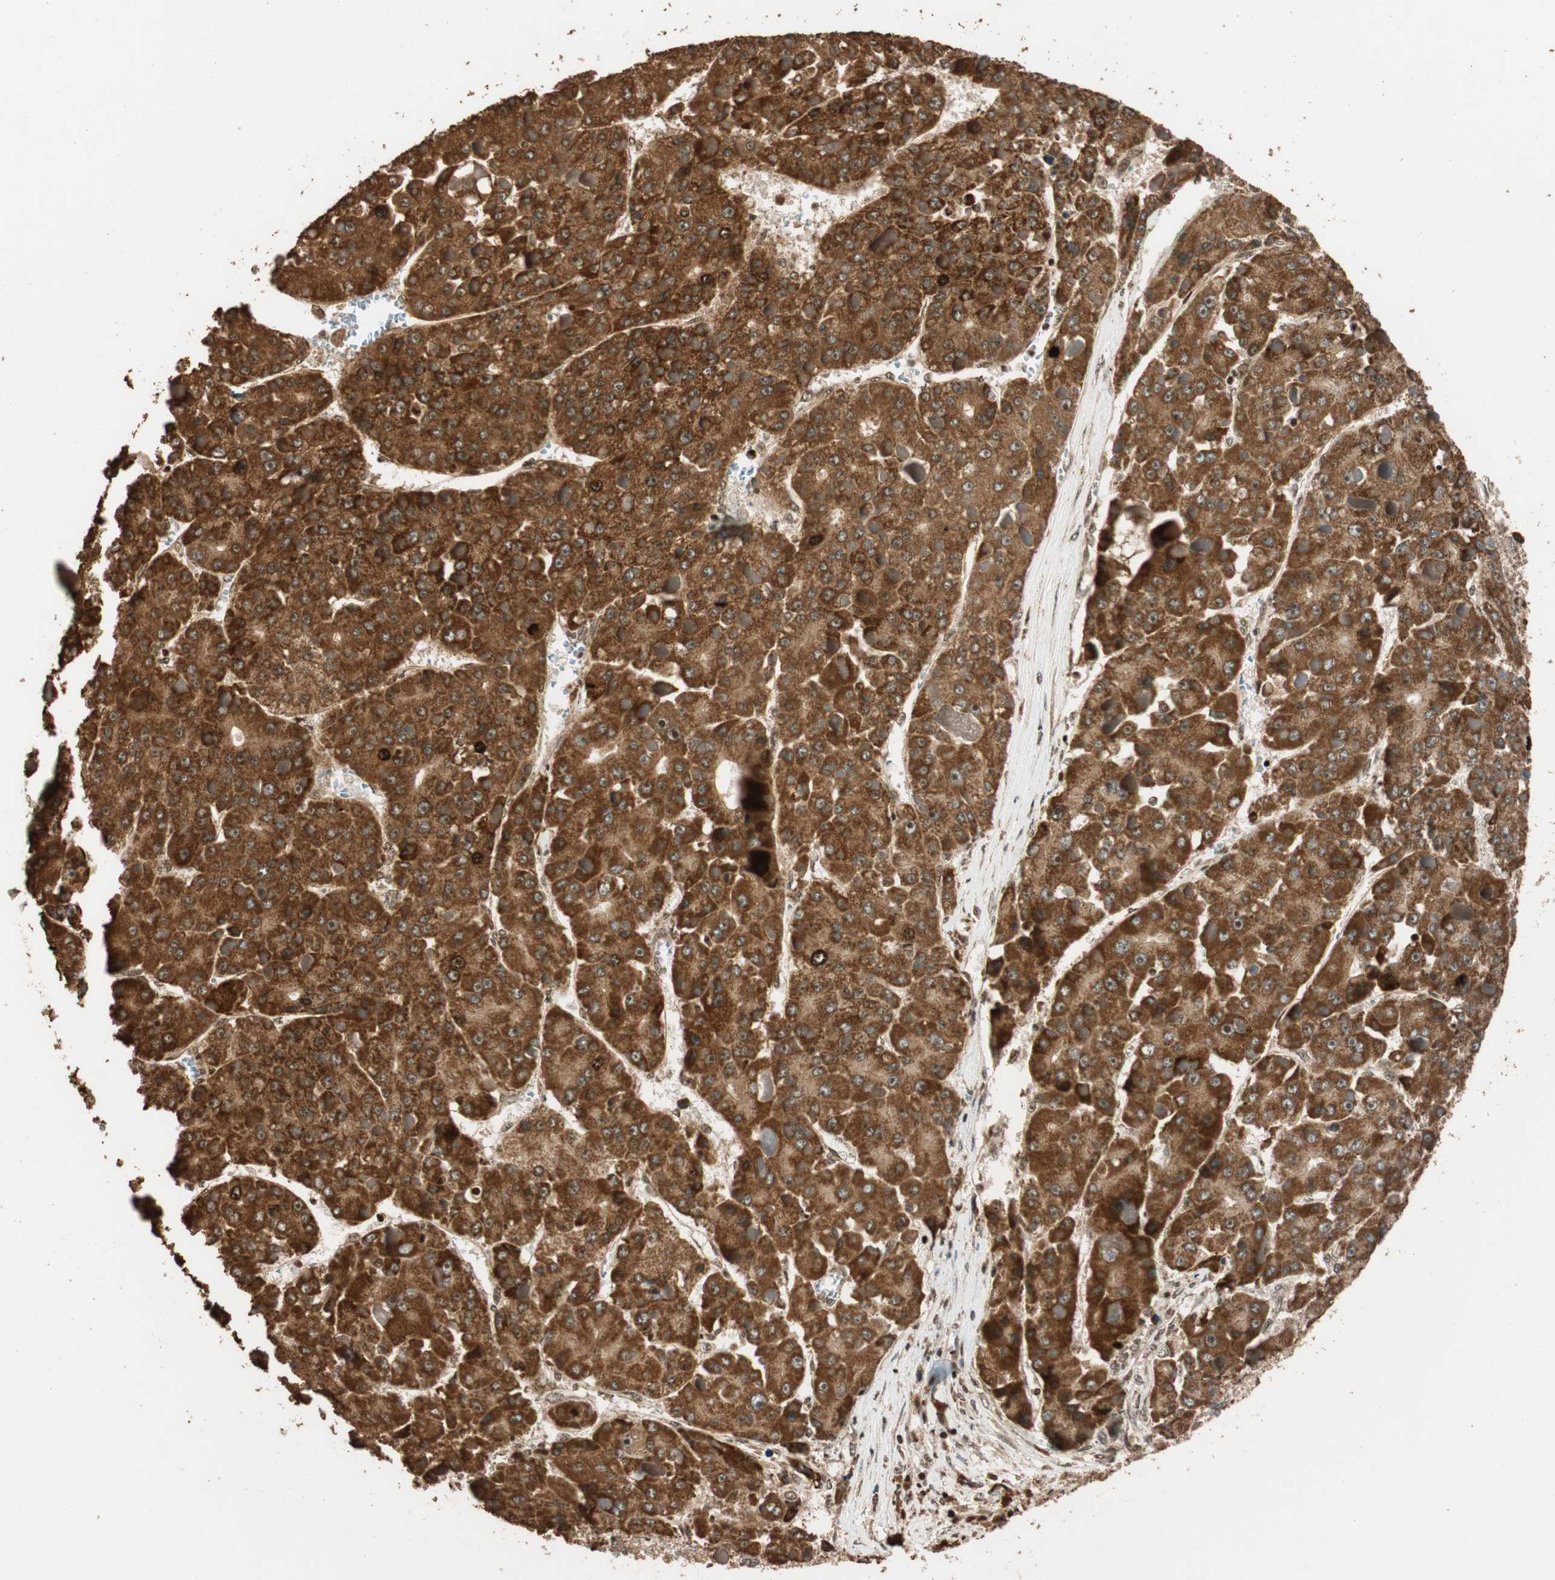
{"staining": {"intensity": "strong", "quantity": ">75%", "location": "cytoplasmic/membranous"}, "tissue": "liver cancer", "cell_type": "Tumor cells", "image_type": "cancer", "snomed": [{"axis": "morphology", "description": "Carcinoma, Hepatocellular, NOS"}, {"axis": "topography", "description": "Liver"}], "caption": "Strong cytoplasmic/membranous expression is seen in approximately >75% of tumor cells in liver hepatocellular carcinoma.", "gene": "ALKBH5", "patient": {"sex": "female", "age": 73}}